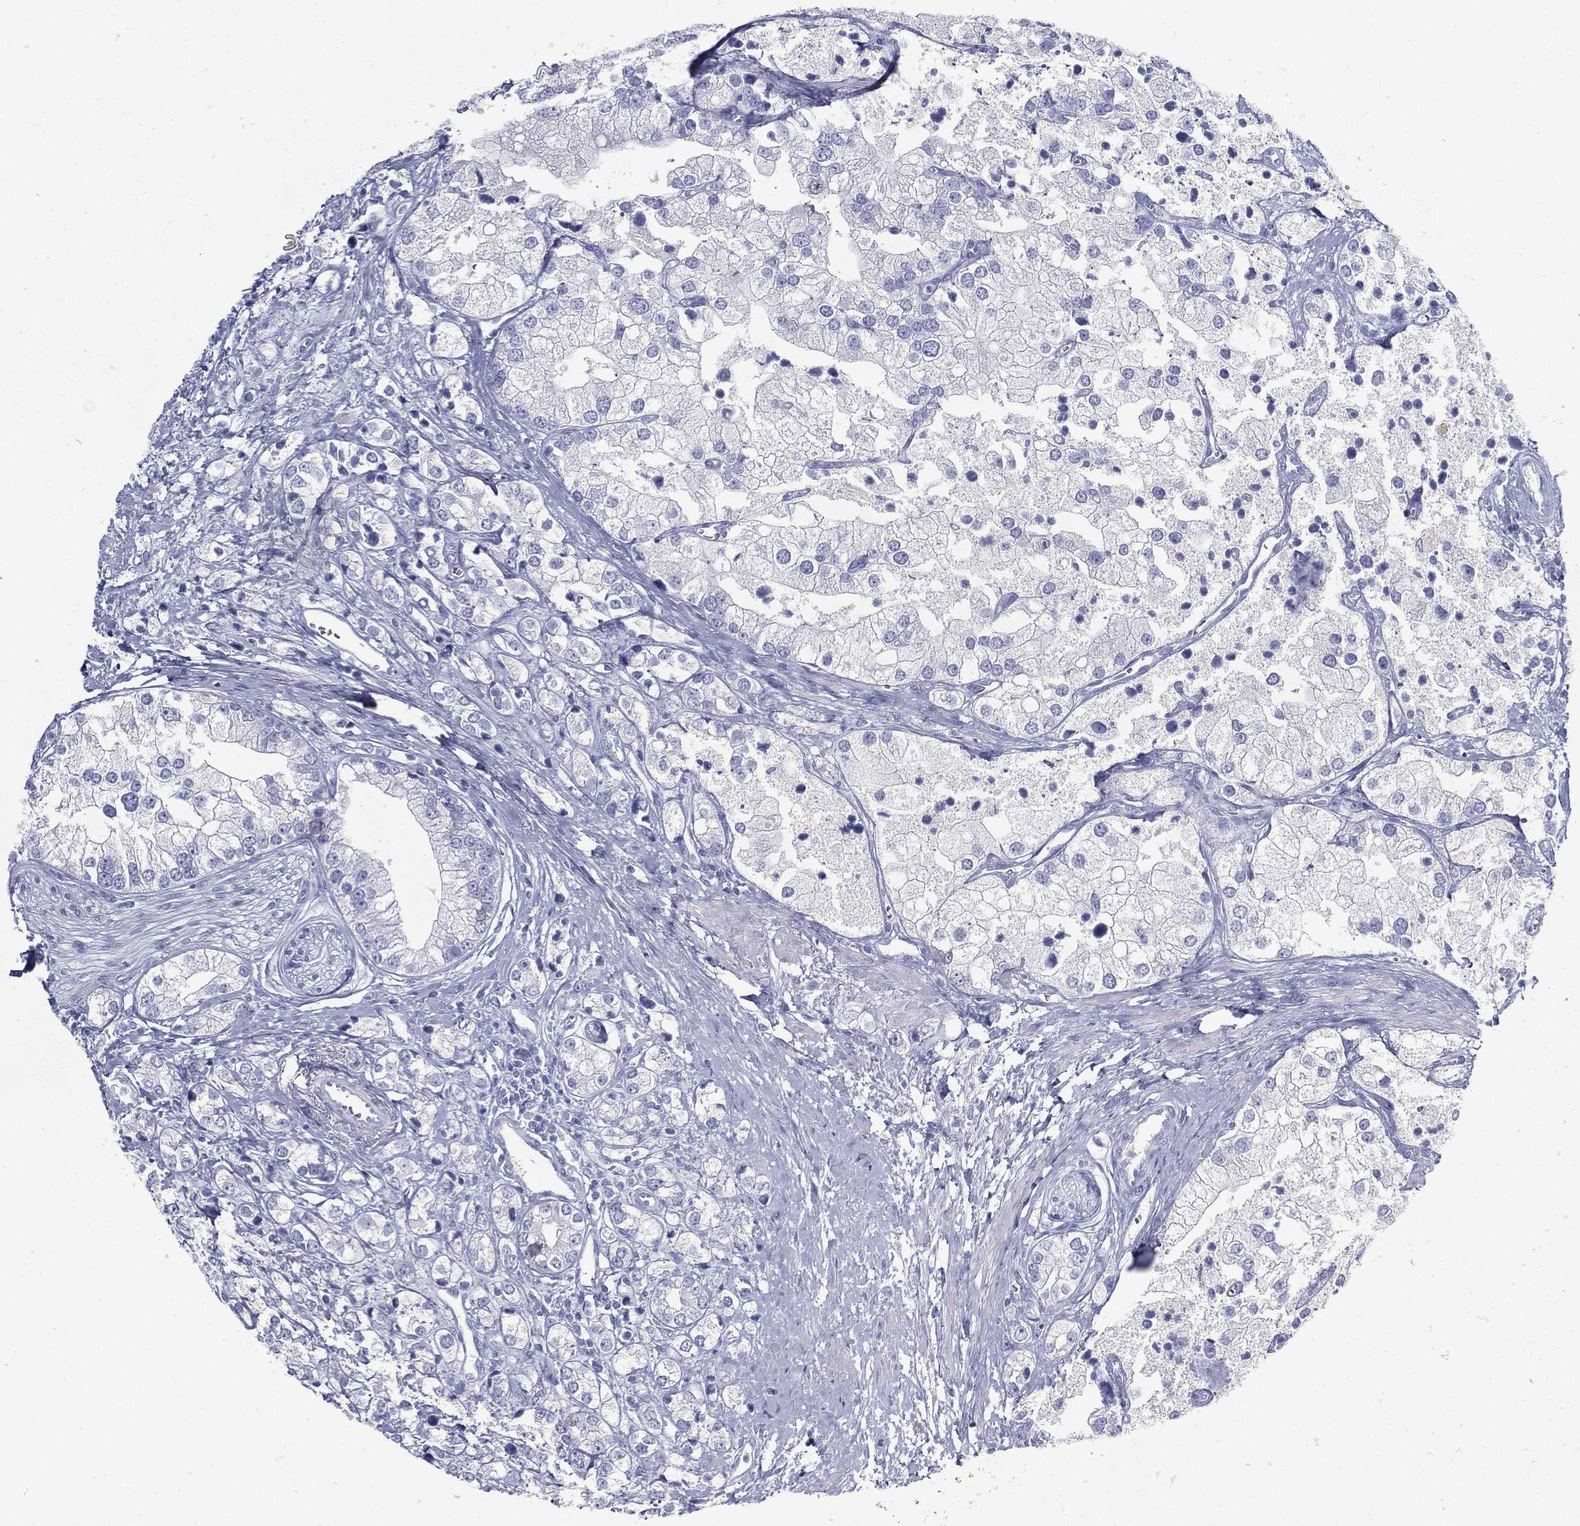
{"staining": {"intensity": "negative", "quantity": "none", "location": "none"}, "tissue": "prostate cancer", "cell_type": "Tumor cells", "image_type": "cancer", "snomed": [{"axis": "morphology", "description": "Adenocarcinoma, NOS"}, {"axis": "topography", "description": "Prostate and seminal vesicle, NOS"}, {"axis": "topography", "description": "Prostate"}], "caption": "This is an immunohistochemistry (IHC) micrograph of adenocarcinoma (prostate). There is no expression in tumor cells.", "gene": "KIF2C", "patient": {"sex": "male", "age": 79}}